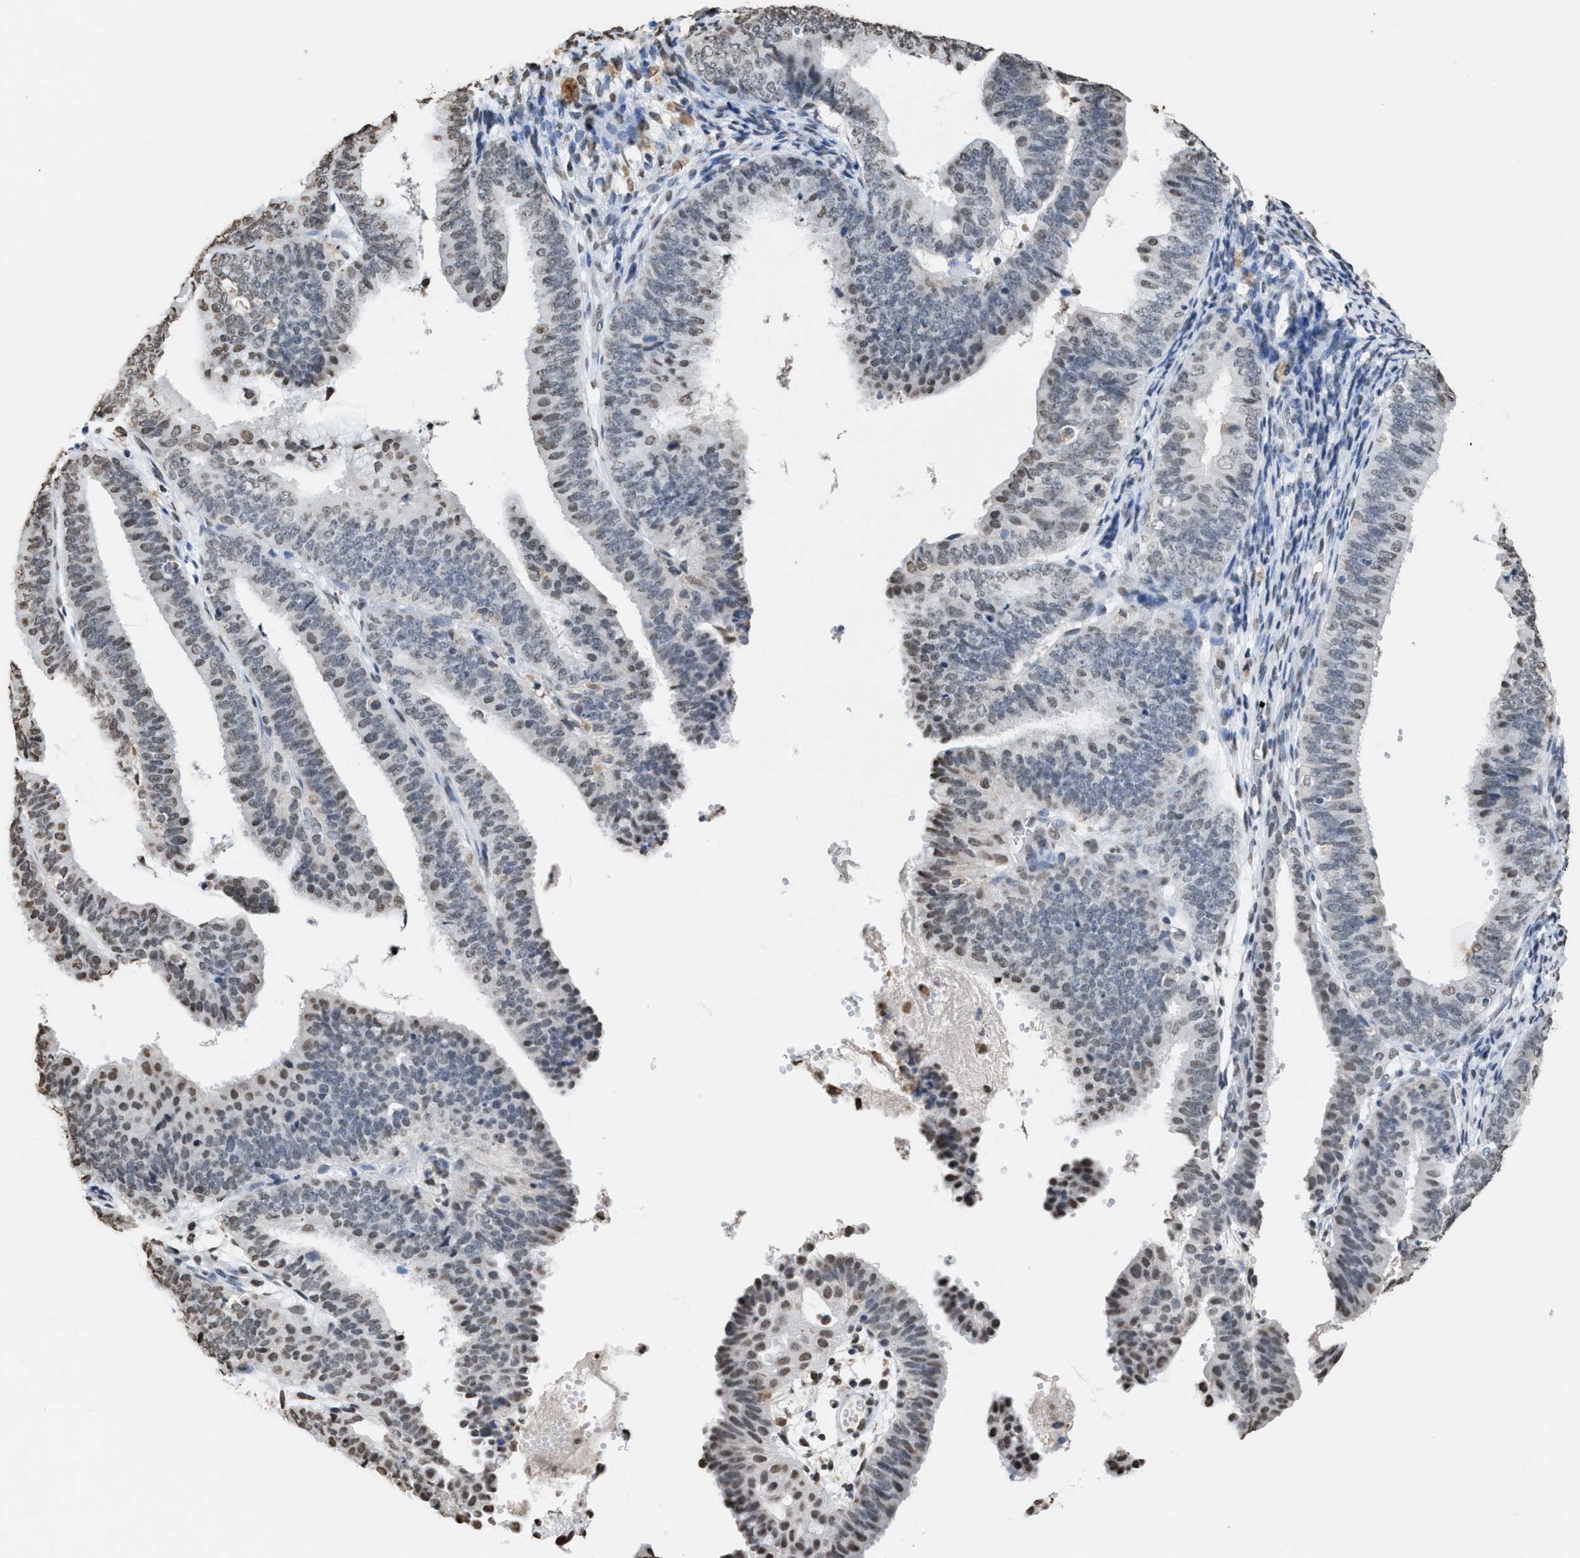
{"staining": {"intensity": "weak", "quantity": "<25%", "location": "nuclear"}, "tissue": "endometrial cancer", "cell_type": "Tumor cells", "image_type": "cancer", "snomed": [{"axis": "morphology", "description": "Adenocarcinoma, NOS"}, {"axis": "topography", "description": "Endometrium"}], "caption": "This is an immunohistochemistry (IHC) photomicrograph of adenocarcinoma (endometrial). There is no staining in tumor cells.", "gene": "NUP88", "patient": {"sex": "female", "age": 63}}